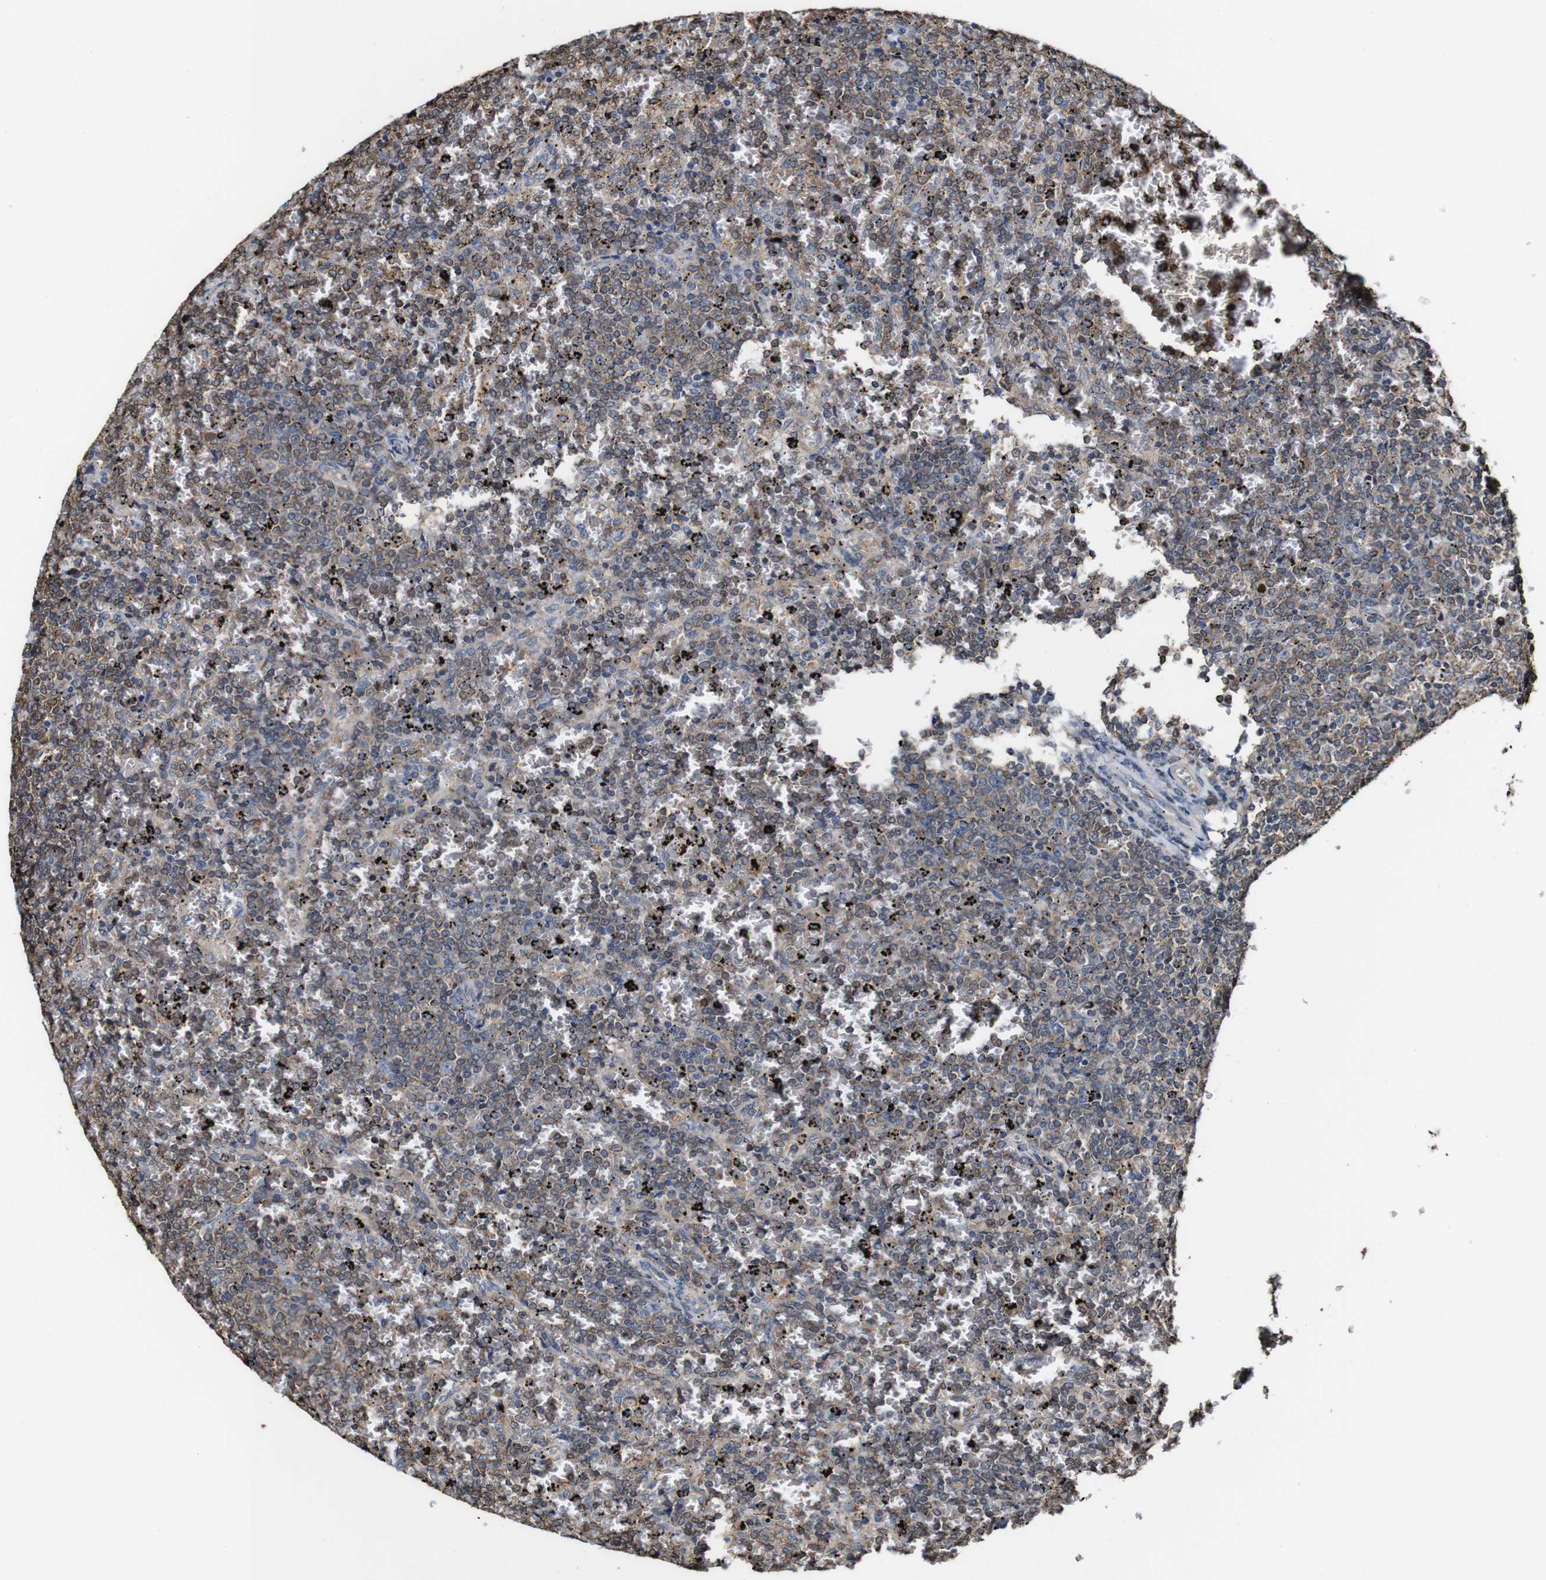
{"staining": {"intensity": "moderate", "quantity": "25%-75%", "location": "cytoplasmic/membranous"}, "tissue": "lymphoma", "cell_type": "Tumor cells", "image_type": "cancer", "snomed": [{"axis": "morphology", "description": "Malignant lymphoma, non-Hodgkin's type, Low grade"}, {"axis": "topography", "description": "Spleen"}], "caption": "Immunohistochemical staining of lymphoma exhibits moderate cytoplasmic/membranous protein staining in approximately 25%-75% of tumor cells.", "gene": "PTPRR", "patient": {"sex": "female", "age": 77}}